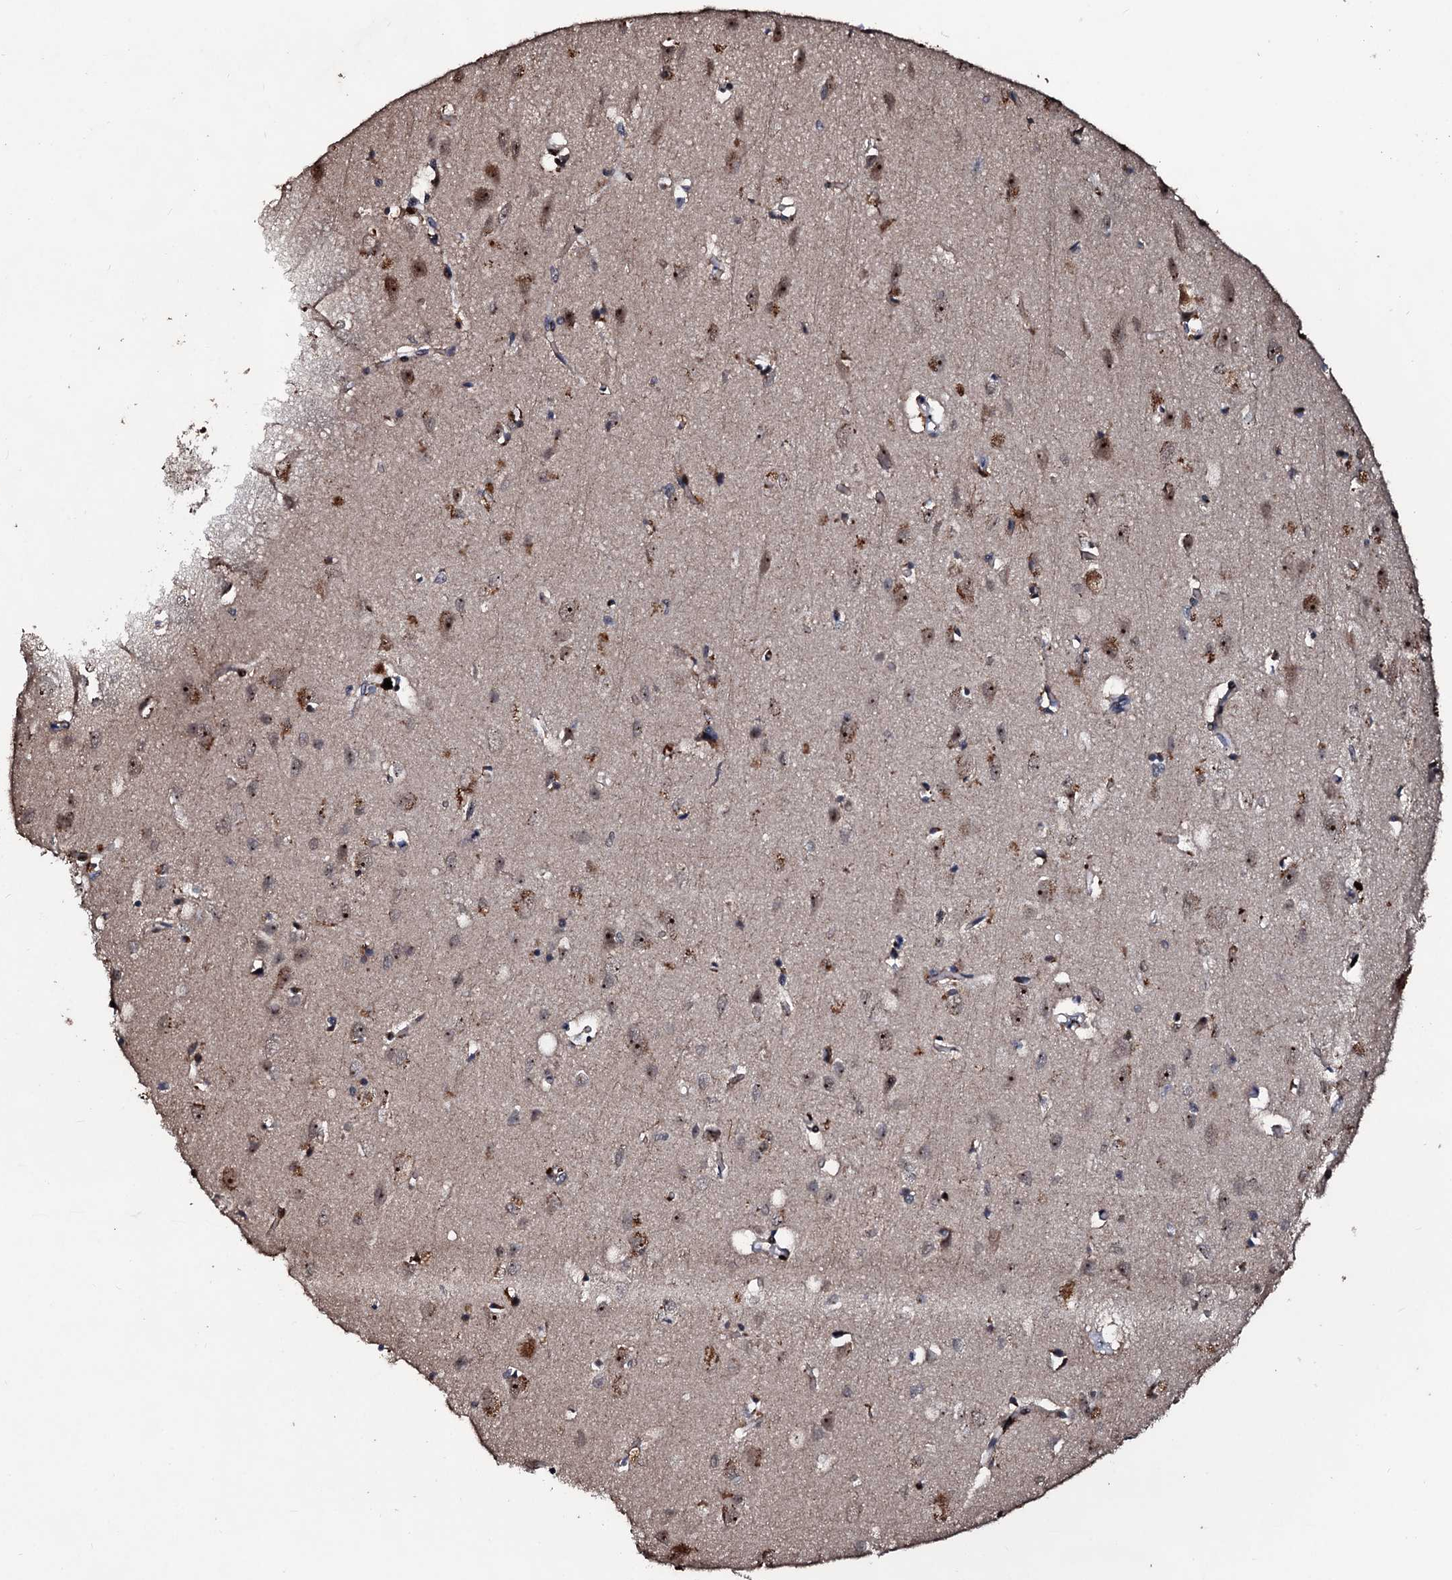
{"staining": {"intensity": "negative", "quantity": "none", "location": "none"}, "tissue": "cerebral cortex", "cell_type": "Endothelial cells", "image_type": "normal", "snomed": [{"axis": "morphology", "description": "Normal tissue, NOS"}, {"axis": "topography", "description": "Cerebral cortex"}], "caption": "Histopathology image shows no protein positivity in endothelial cells of benign cerebral cortex.", "gene": "SUPT7L", "patient": {"sex": "female", "age": 64}}